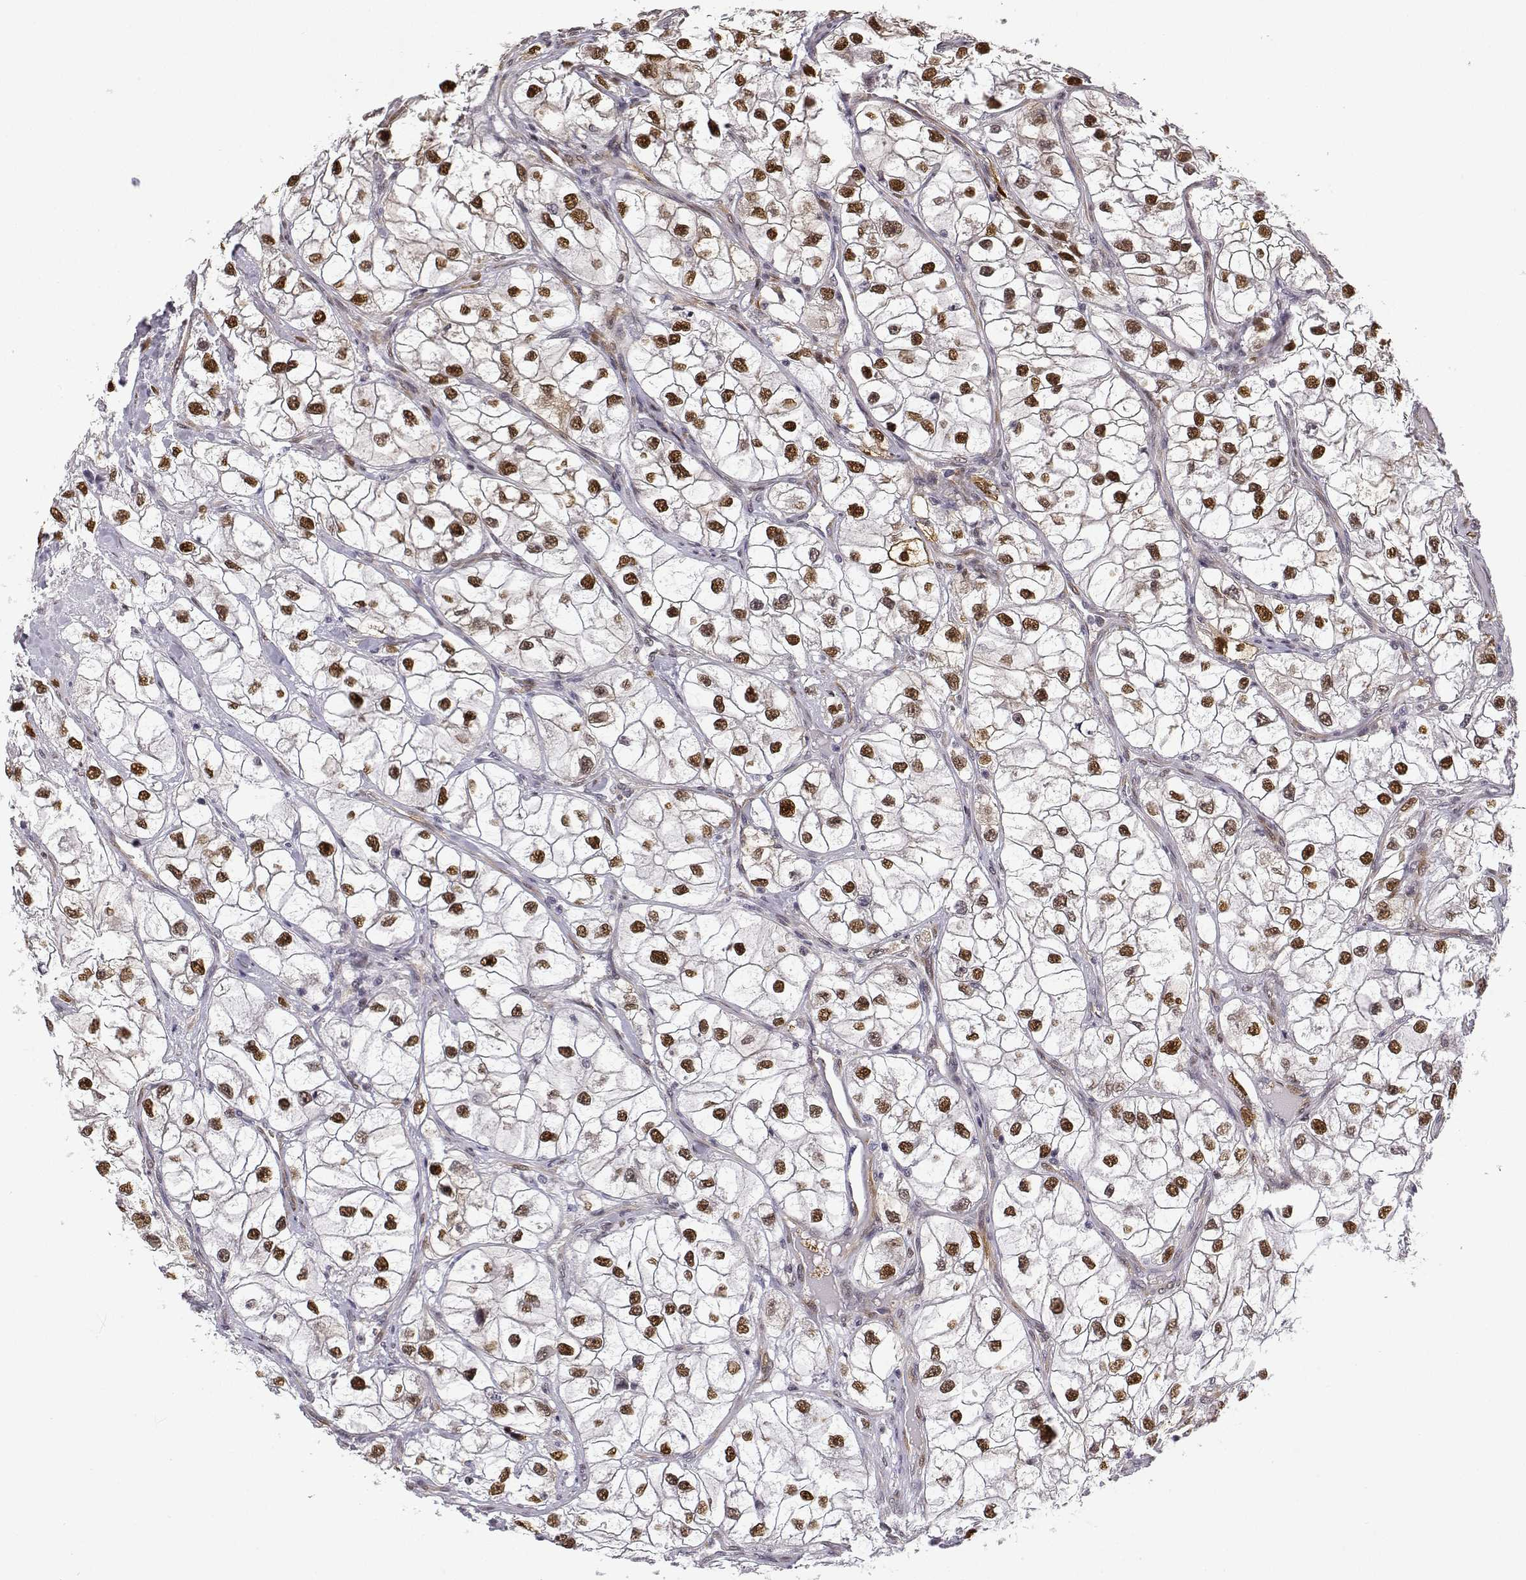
{"staining": {"intensity": "strong", "quantity": ">75%", "location": "nuclear"}, "tissue": "renal cancer", "cell_type": "Tumor cells", "image_type": "cancer", "snomed": [{"axis": "morphology", "description": "Adenocarcinoma, NOS"}, {"axis": "topography", "description": "Kidney"}], "caption": "This is an image of immunohistochemistry (IHC) staining of adenocarcinoma (renal), which shows strong expression in the nuclear of tumor cells.", "gene": "PHGDH", "patient": {"sex": "male", "age": 59}}